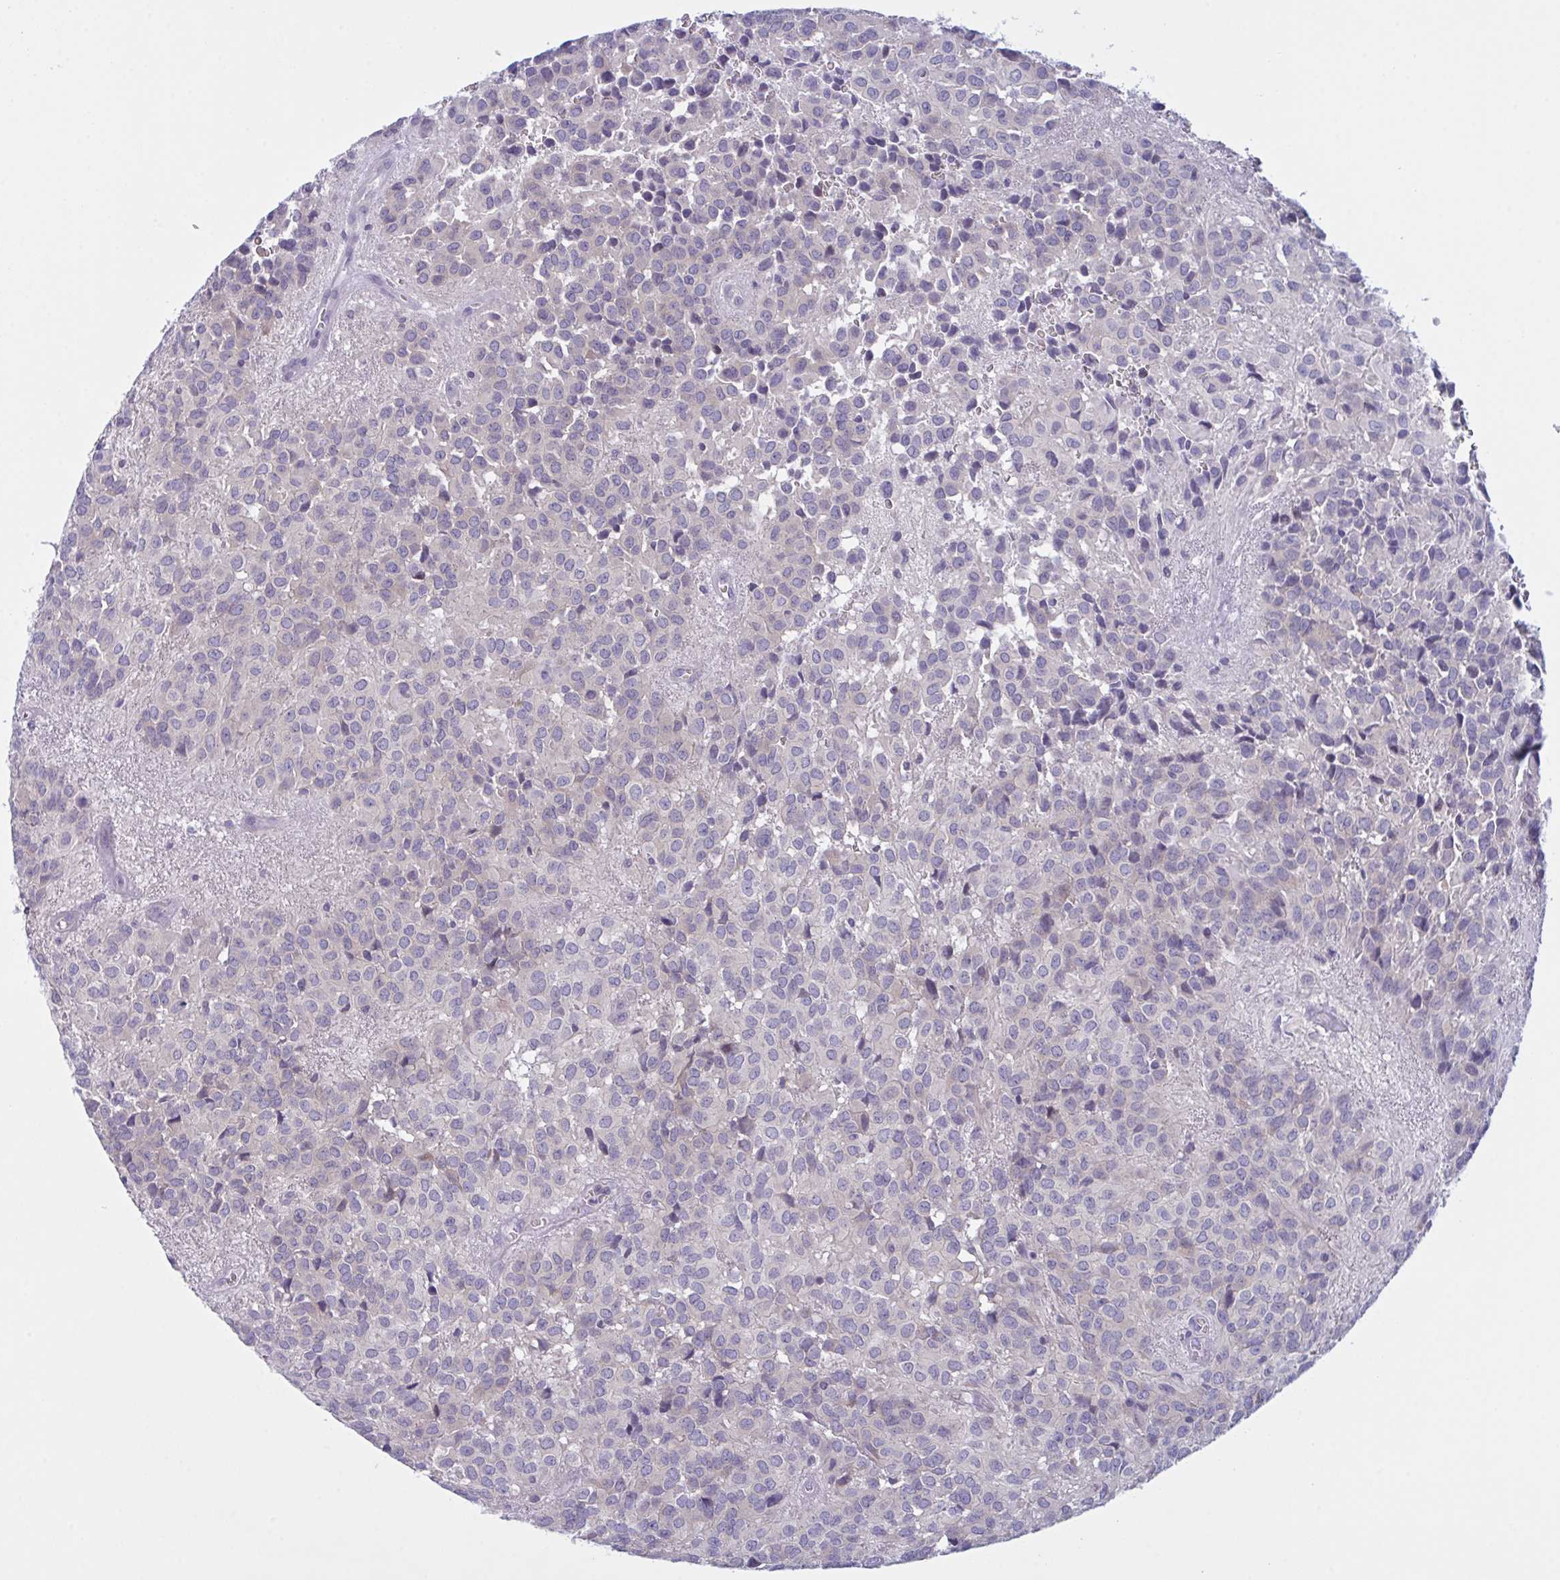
{"staining": {"intensity": "negative", "quantity": "none", "location": "none"}, "tissue": "glioma", "cell_type": "Tumor cells", "image_type": "cancer", "snomed": [{"axis": "morphology", "description": "Glioma, malignant, Low grade"}, {"axis": "topography", "description": "Brain"}], "caption": "Immunohistochemistry (IHC) micrograph of neoplastic tissue: low-grade glioma (malignant) stained with DAB reveals no significant protein positivity in tumor cells. (DAB (3,3'-diaminobenzidine) immunohistochemistry with hematoxylin counter stain).", "gene": "NAA30", "patient": {"sex": "male", "age": 56}}